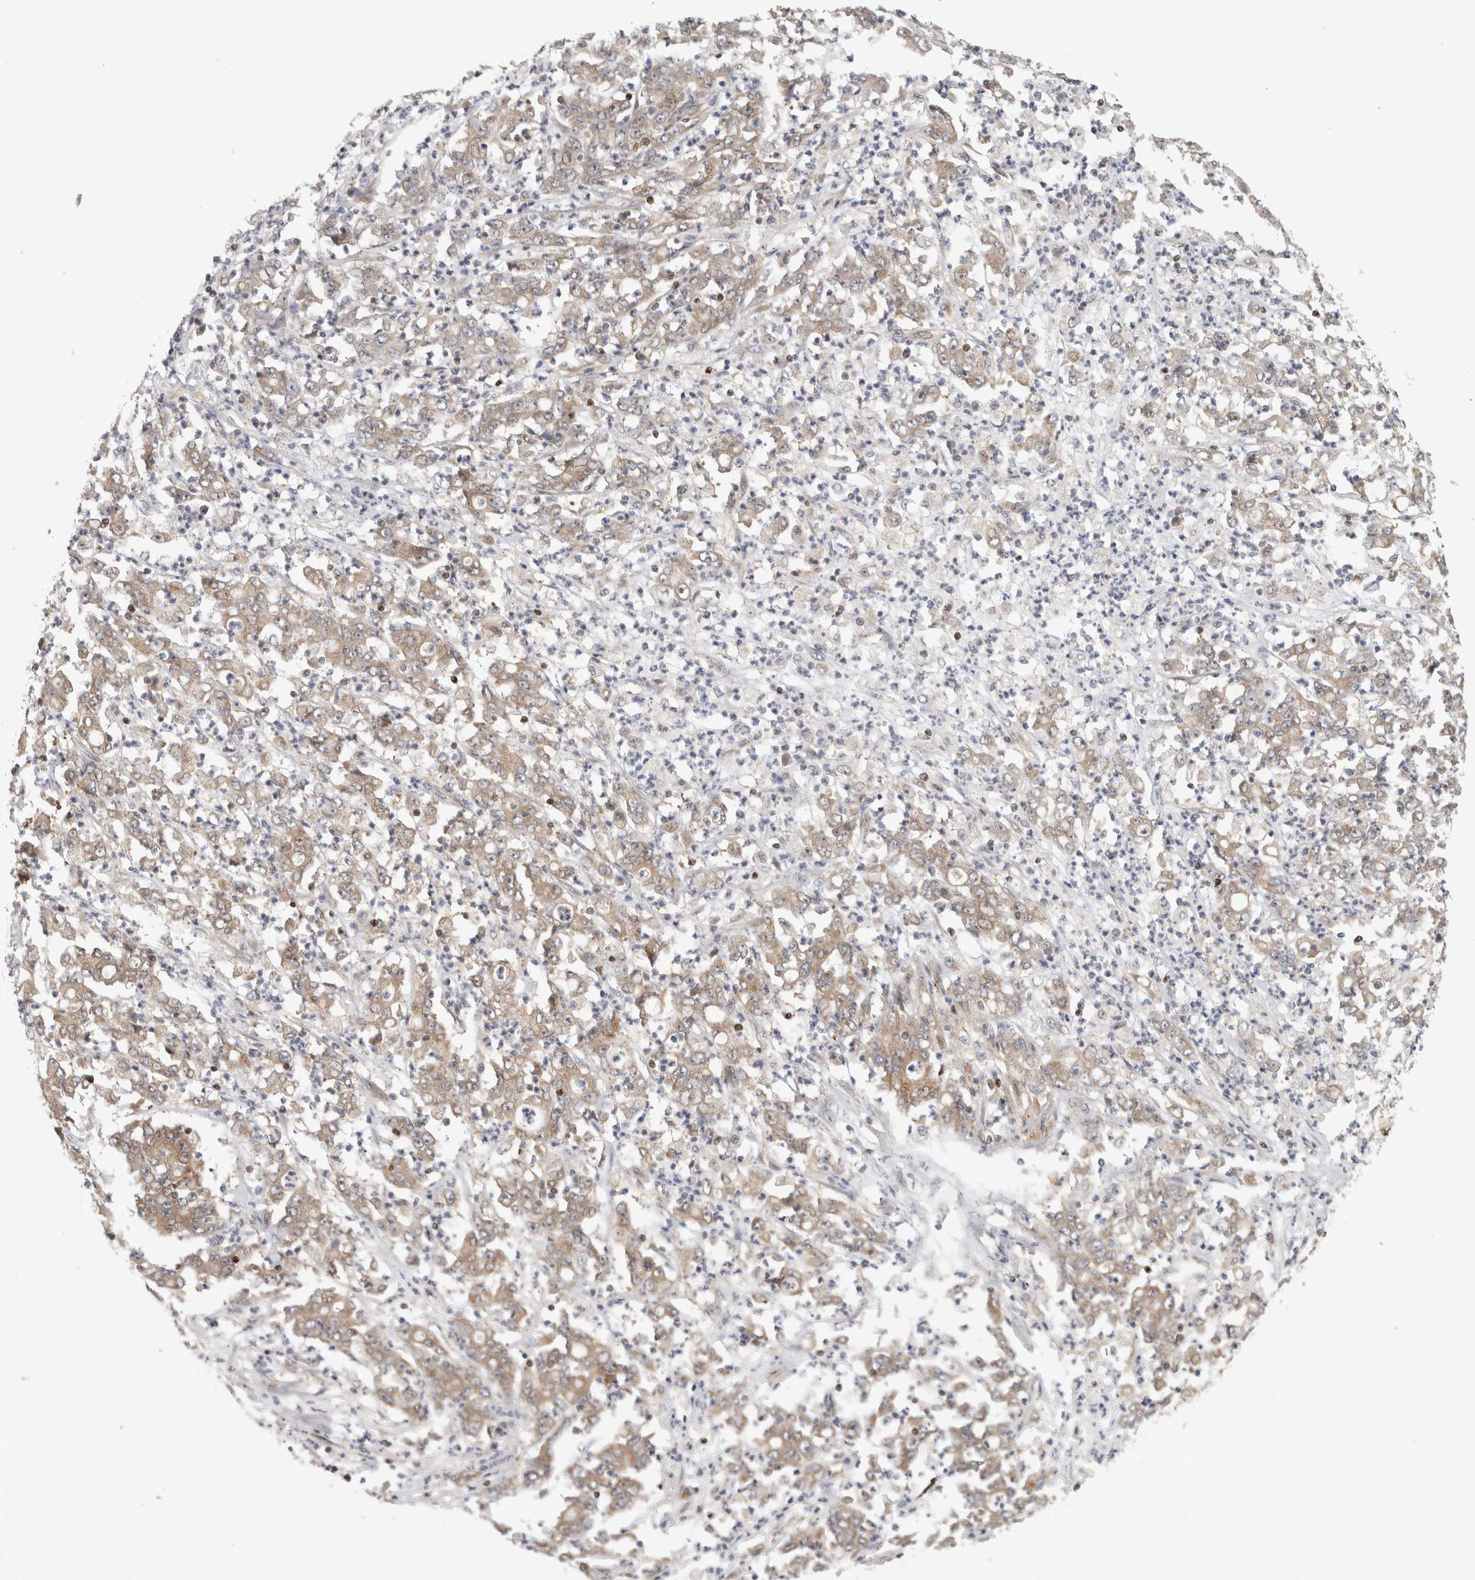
{"staining": {"intensity": "moderate", "quantity": ">75%", "location": "cytoplasmic/membranous"}, "tissue": "stomach cancer", "cell_type": "Tumor cells", "image_type": "cancer", "snomed": [{"axis": "morphology", "description": "Adenocarcinoma, NOS"}, {"axis": "topography", "description": "Stomach, lower"}], "caption": "IHC photomicrograph of human adenocarcinoma (stomach) stained for a protein (brown), which demonstrates medium levels of moderate cytoplasmic/membranous expression in about >75% of tumor cells.", "gene": "KDM8", "patient": {"sex": "female", "age": 71}}